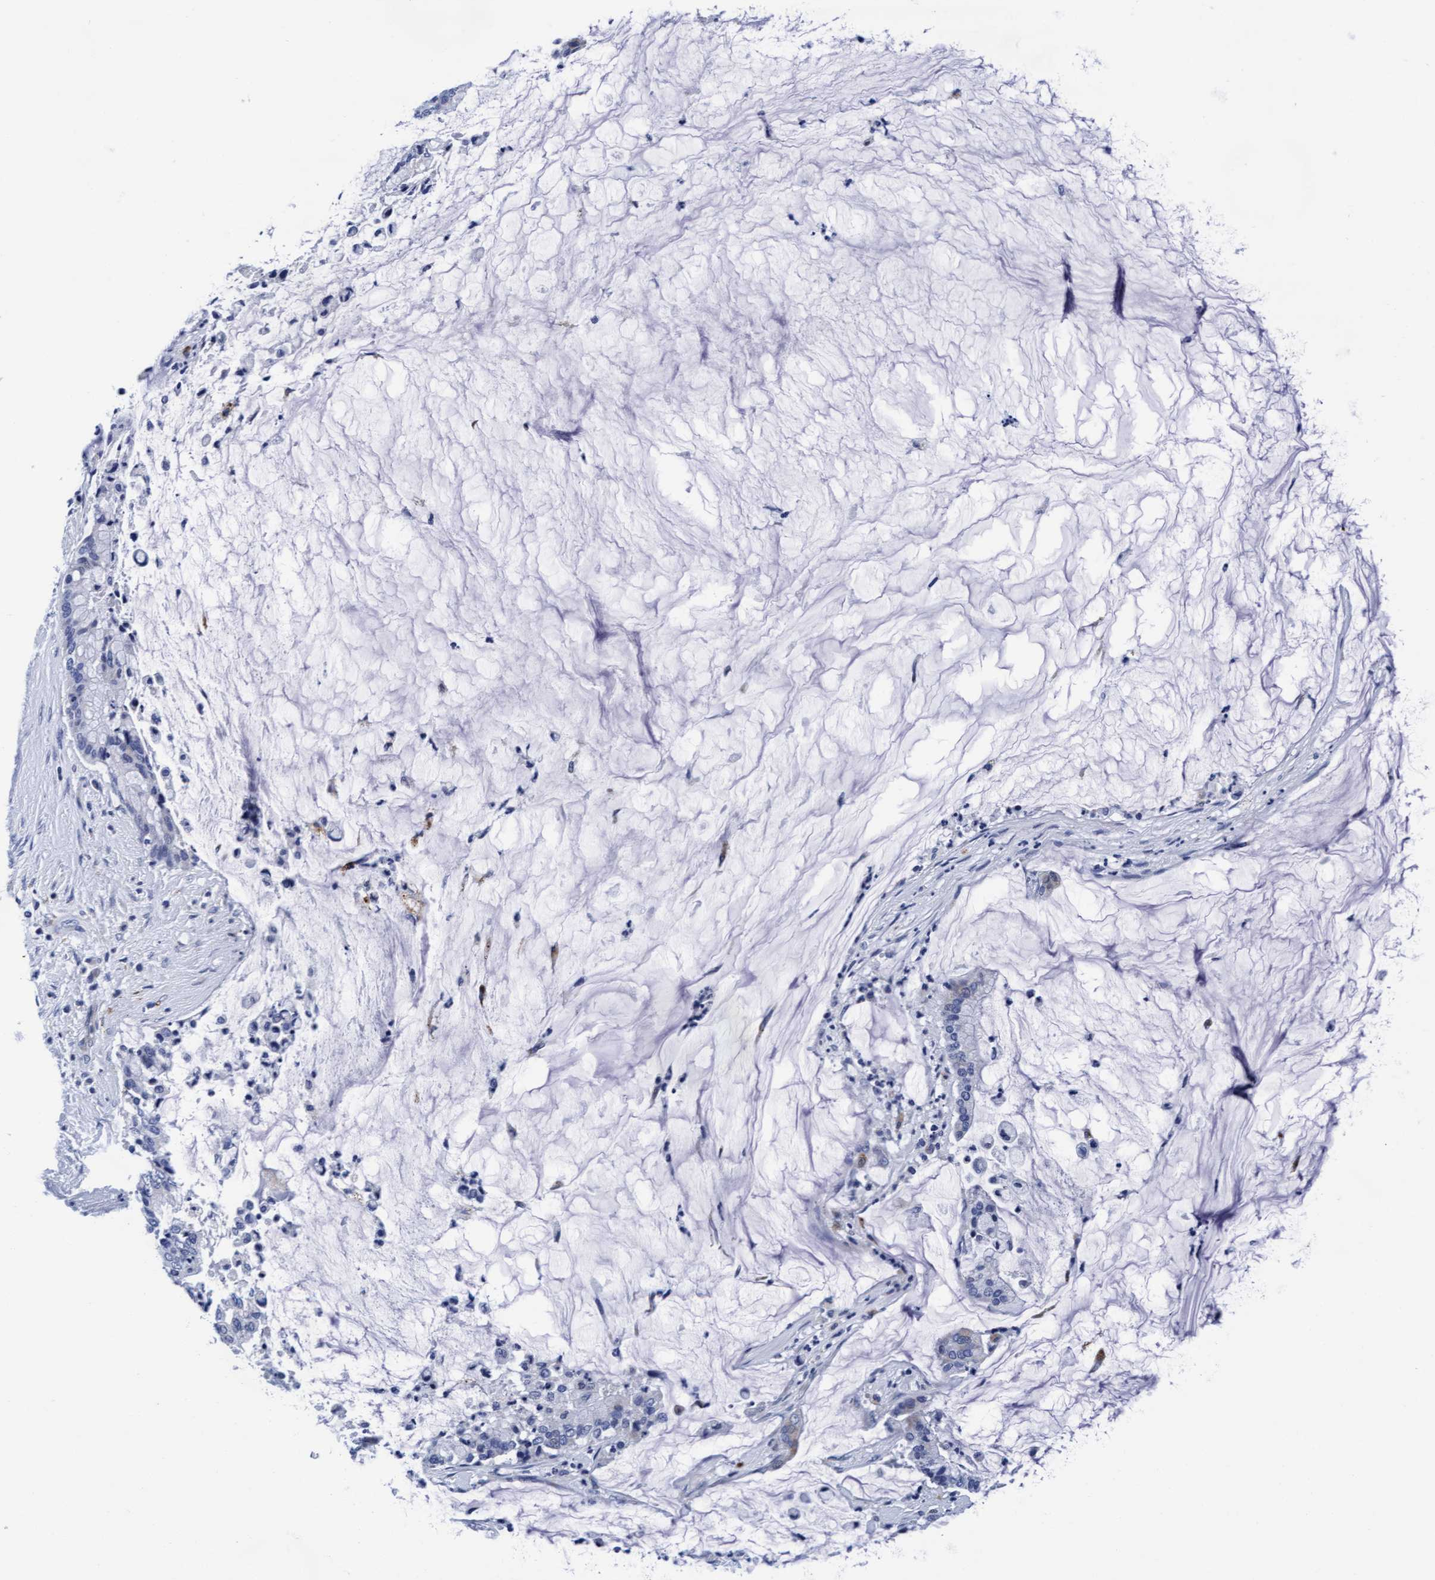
{"staining": {"intensity": "negative", "quantity": "none", "location": "none"}, "tissue": "pancreatic cancer", "cell_type": "Tumor cells", "image_type": "cancer", "snomed": [{"axis": "morphology", "description": "Adenocarcinoma, NOS"}, {"axis": "topography", "description": "Pancreas"}], "caption": "Immunohistochemistry (IHC) image of pancreatic cancer (adenocarcinoma) stained for a protein (brown), which demonstrates no positivity in tumor cells.", "gene": "ARSG", "patient": {"sex": "male", "age": 41}}